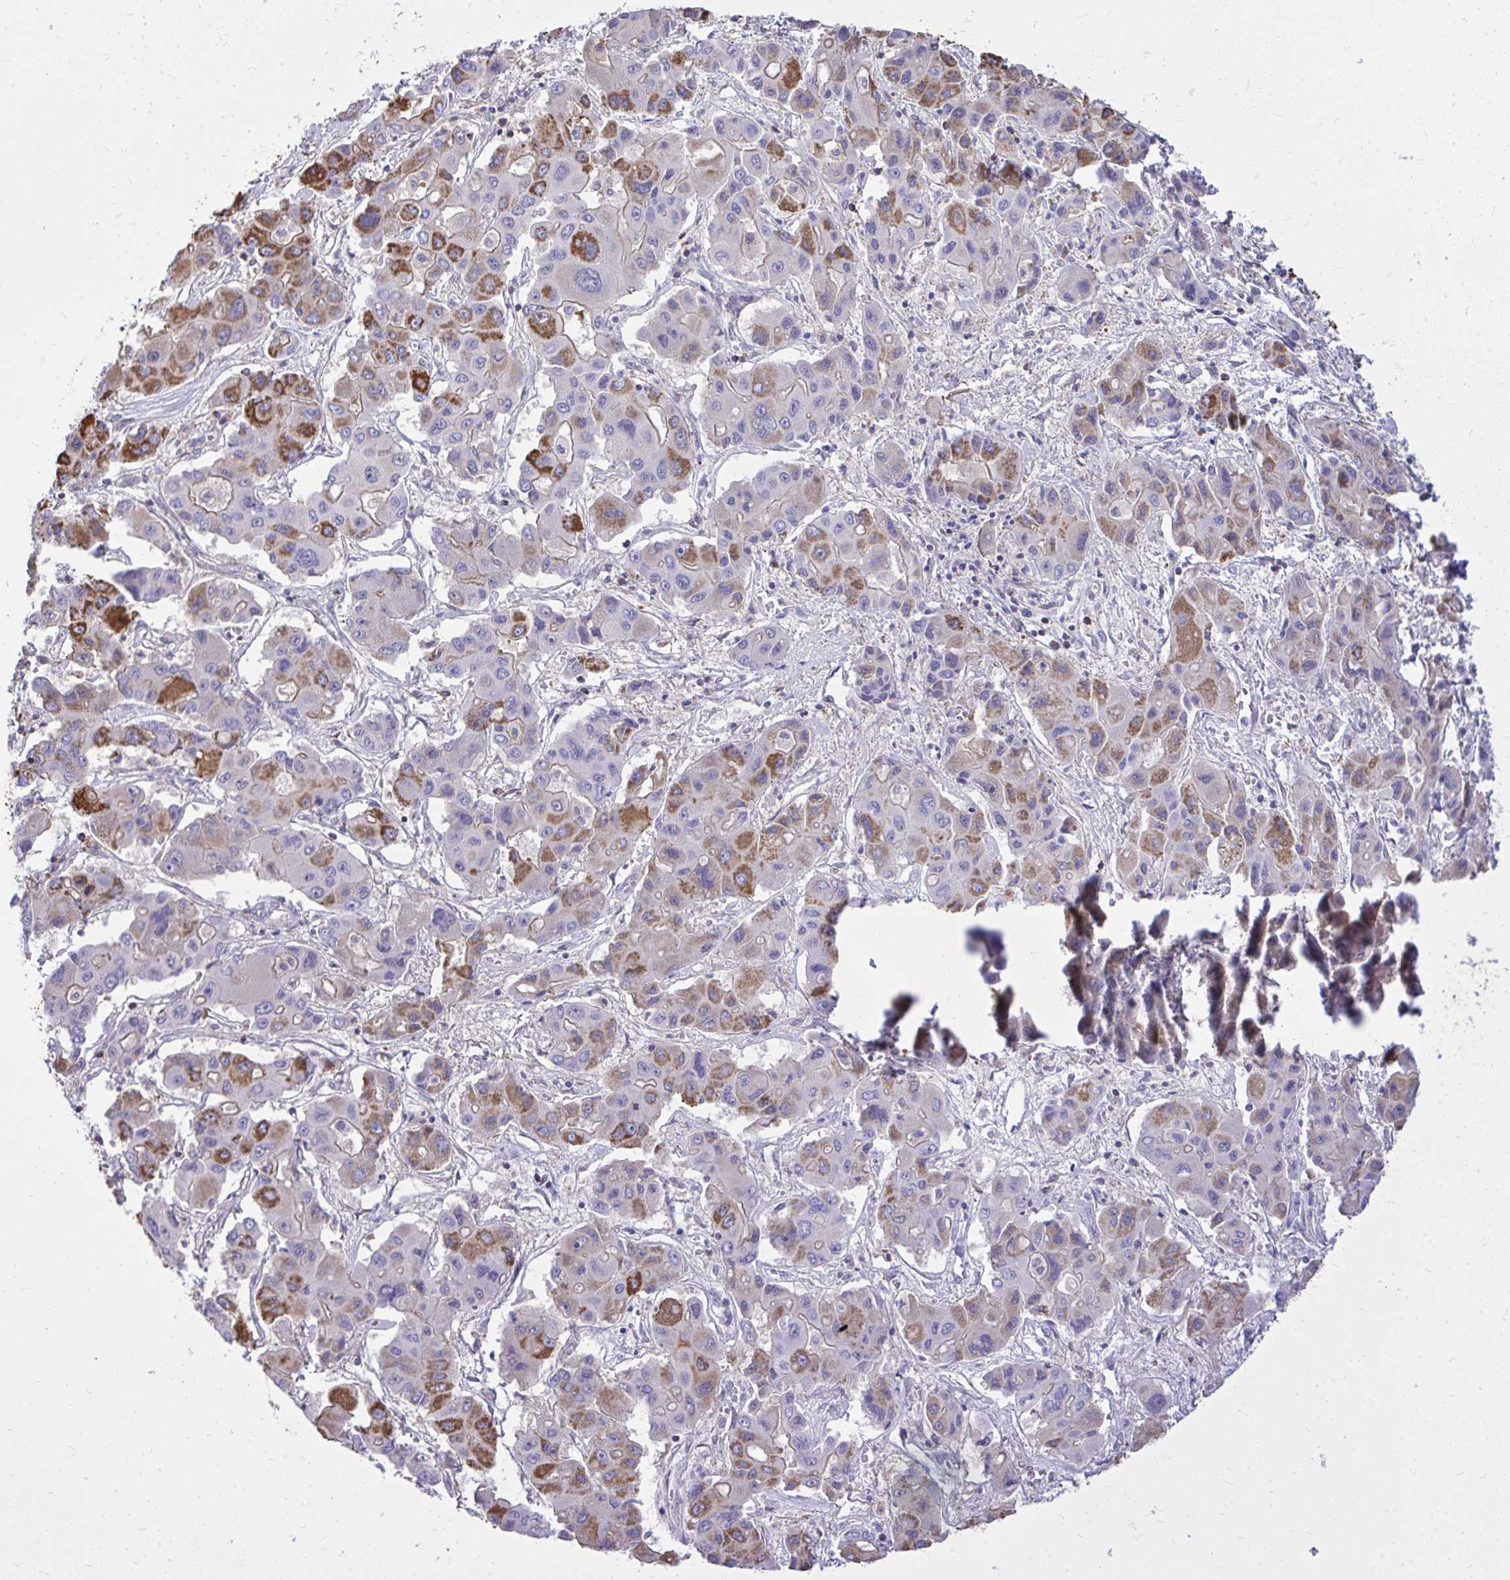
{"staining": {"intensity": "moderate", "quantity": "25%-75%", "location": "cytoplasmic/membranous"}, "tissue": "liver cancer", "cell_type": "Tumor cells", "image_type": "cancer", "snomed": [{"axis": "morphology", "description": "Cholangiocarcinoma"}, {"axis": "topography", "description": "Liver"}], "caption": "Protein staining displays moderate cytoplasmic/membranous expression in approximately 25%-75% of tumor cells in liver cholangiocarcinoma.", "gene": "GRK4", "patient": {"sex": "male", "age": 67}}